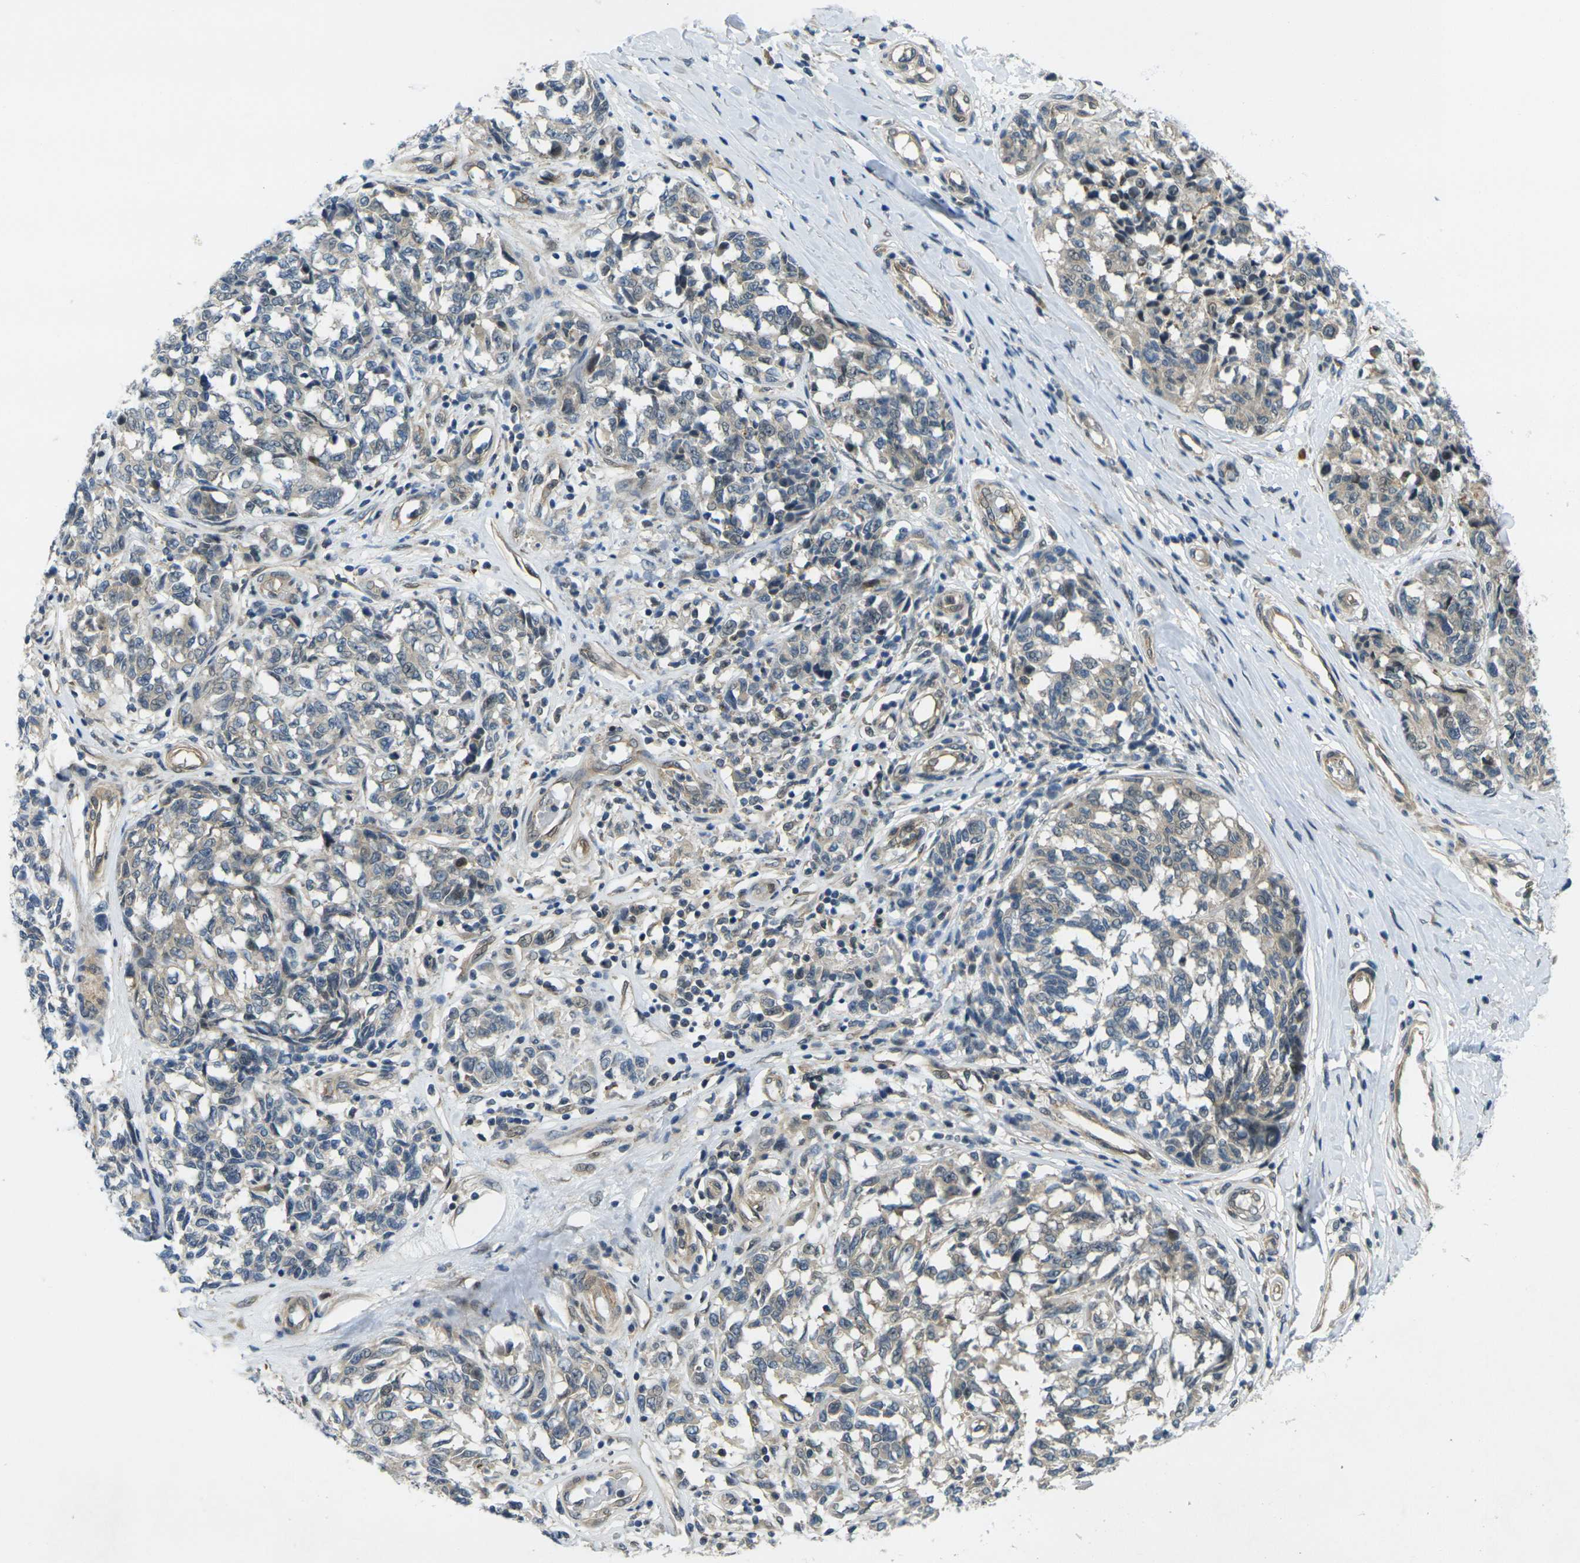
{"staining": {"intensity": "negative", "quantity": "none", "location": "none"}, "tissue": "melanoma", "cell_type": "Tumor cells", "image_type": "cancer", "snomed": [{"axis": "morphology", "description": "Malignant melanoma, NOS"}, {"axis": "topography", "description": "Skin"}], "caption": "The photomicrograph demonstrates no significant staining in tumor cells of malignant melanoma. (Immunohistochemistry, brightfield microscopy, high magnification).", "gene": "KCTD10", "patient": {"sex": "female", "age": 64}}